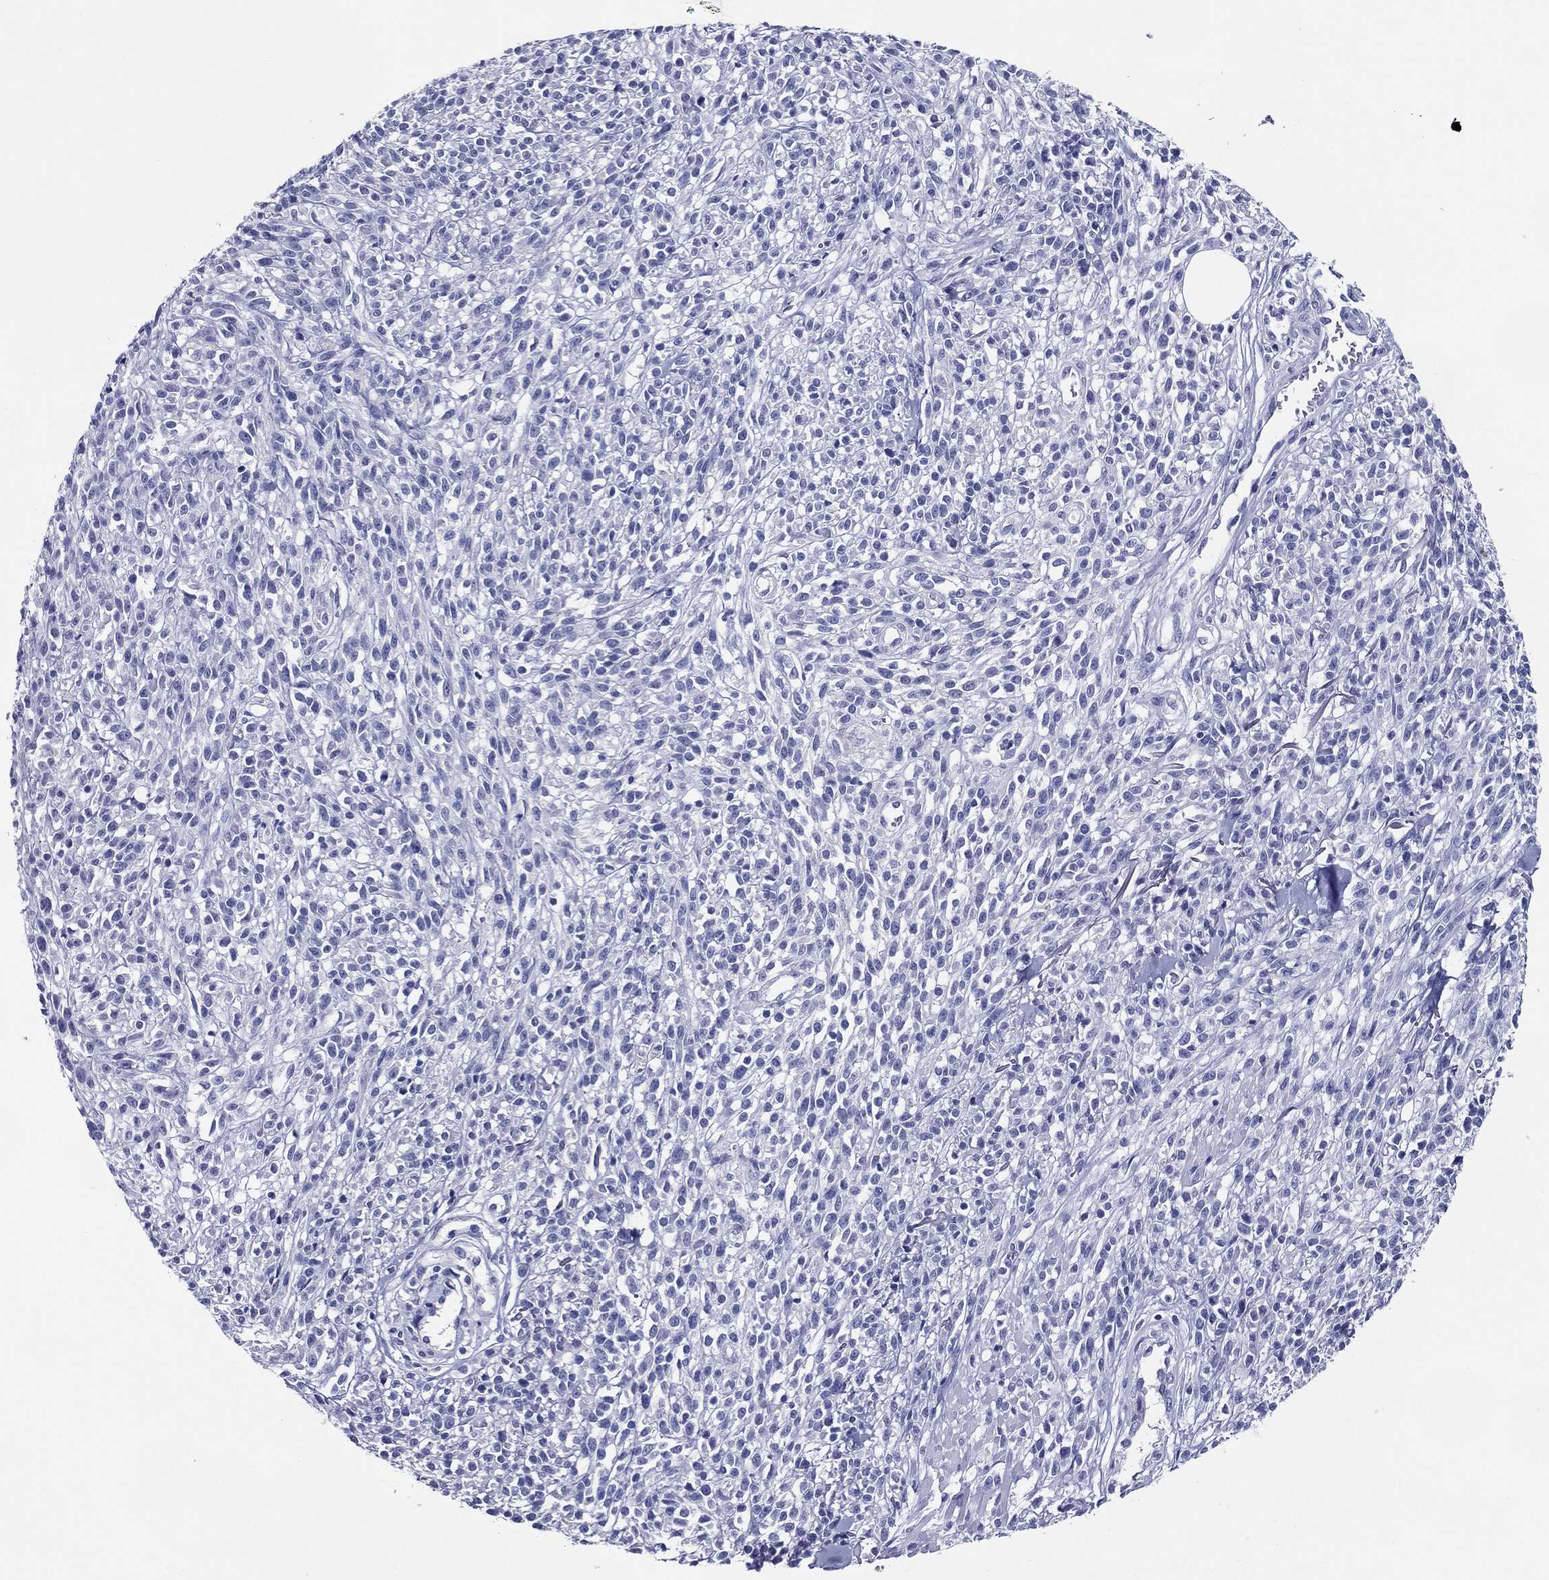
{"staining": {"intensity": "negative", "quantity": "none", "location": "none"}, "tissue": "melanoma", "cell_type": "Tumor cells", "image_type": "cancer", "snomed": [{"axis": "morphology", "description": "Malignant melanoma, NOS"}, {"axis": "topography", "description": "Skin"}, {"axis": "topography", "description": "Skin of trunk"}], "caption": "Immunohistochemical staining of human melanoma demonstrates no significant expression in tumor cells.", "gene": "ACE2", "patient": {"sex": "male", "age": 74}}